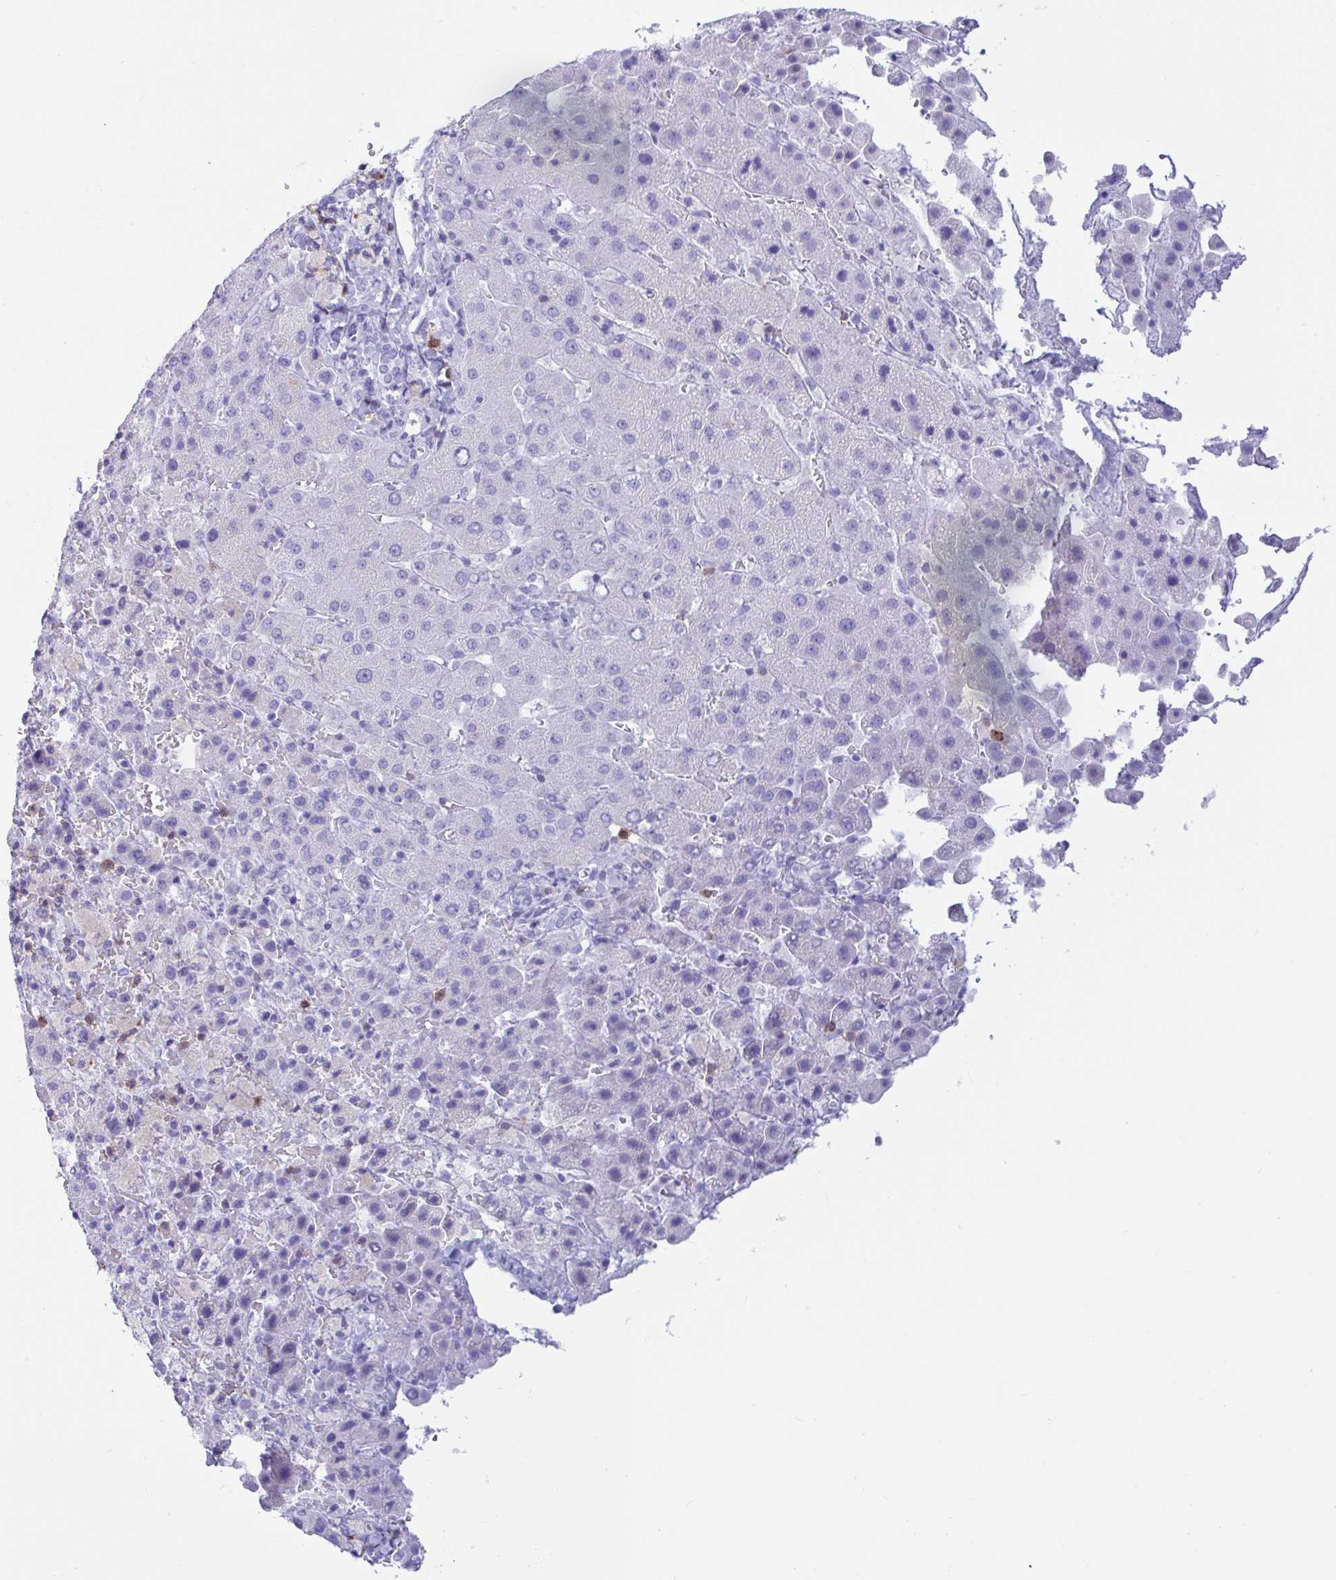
{"staining": {"intensity": "negative", "quantity": "none", "location": "none"}, "tissue": "liver cancer", "cell_type": "Tumor cells", "image_type": "cancer", "snomed": [{"axis": "morphology", "description": "Carcinoma, Hepatocellular, NOS"}, {"axis": "topography", "description": "Liver"}], "caption": "Tumor cells show no significant protein expression in hepatocellular carcinoma (liver).", "gene": "CD5", "patient": {"sex": "female", "age": 58}}